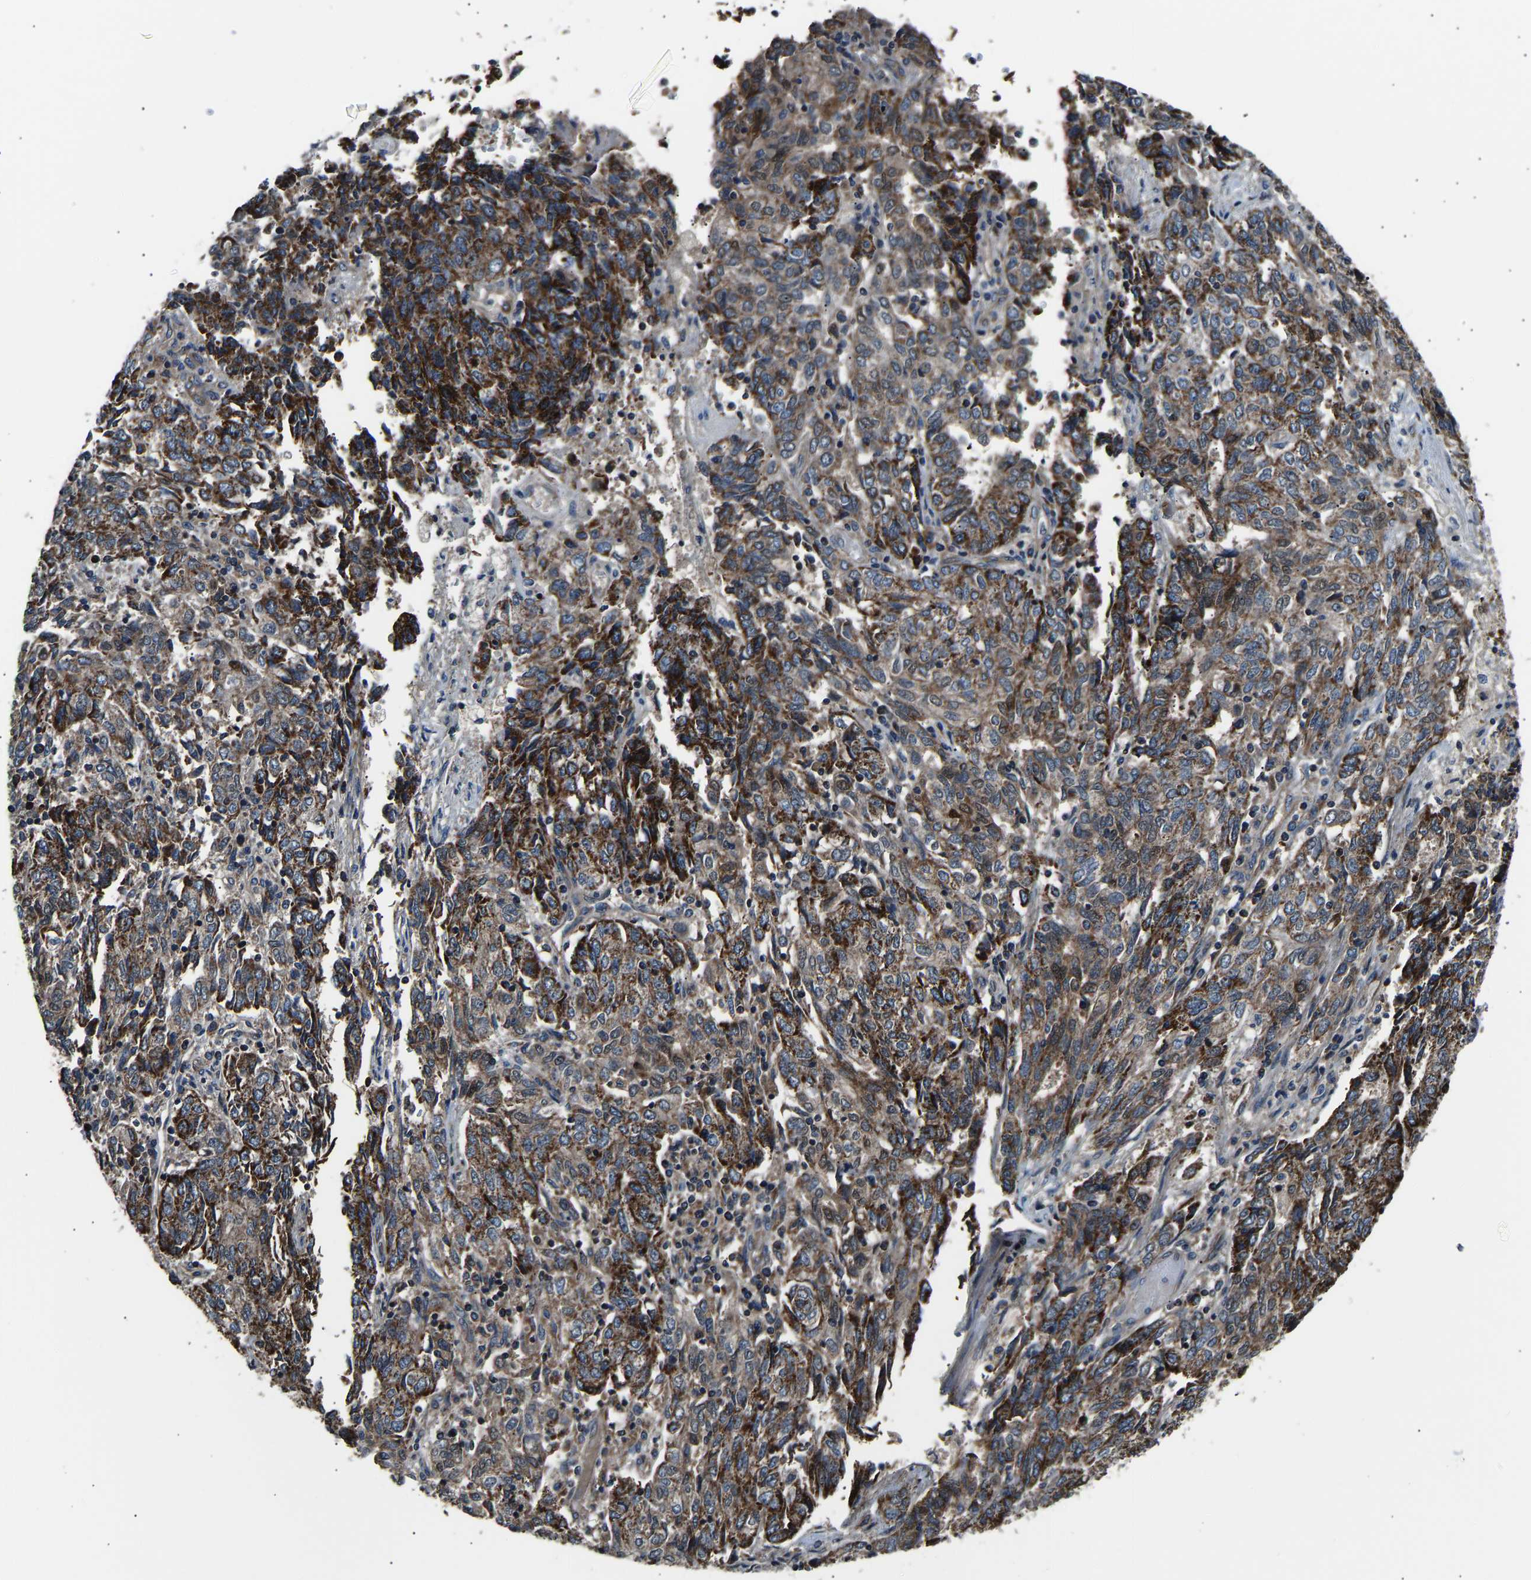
{"staining": {"intensity": "strong", "quantity": ">75%", "location": "cytoplasmic/membranous"}, "tissue": "endometrial cancer", "cell_type": "Tumor cells", "image_type": "cancer", "snomed": [{"axis": "morphology", "description": "Adenocarcinoma, NOS"}, {"axis": "topography", "description": "Endometrium"}], "caption": "High-magnification brightfield microscopy of endometrial adenocarcinoma stained with DAB (brown) and counterstained with hematoxylin (blue). tumor cells exhibit strong cytoplasmic/membranous positivity is present in about>75% of cells.", "gene": "GGCT", "patient": {"sex": "female", "age": 80}}